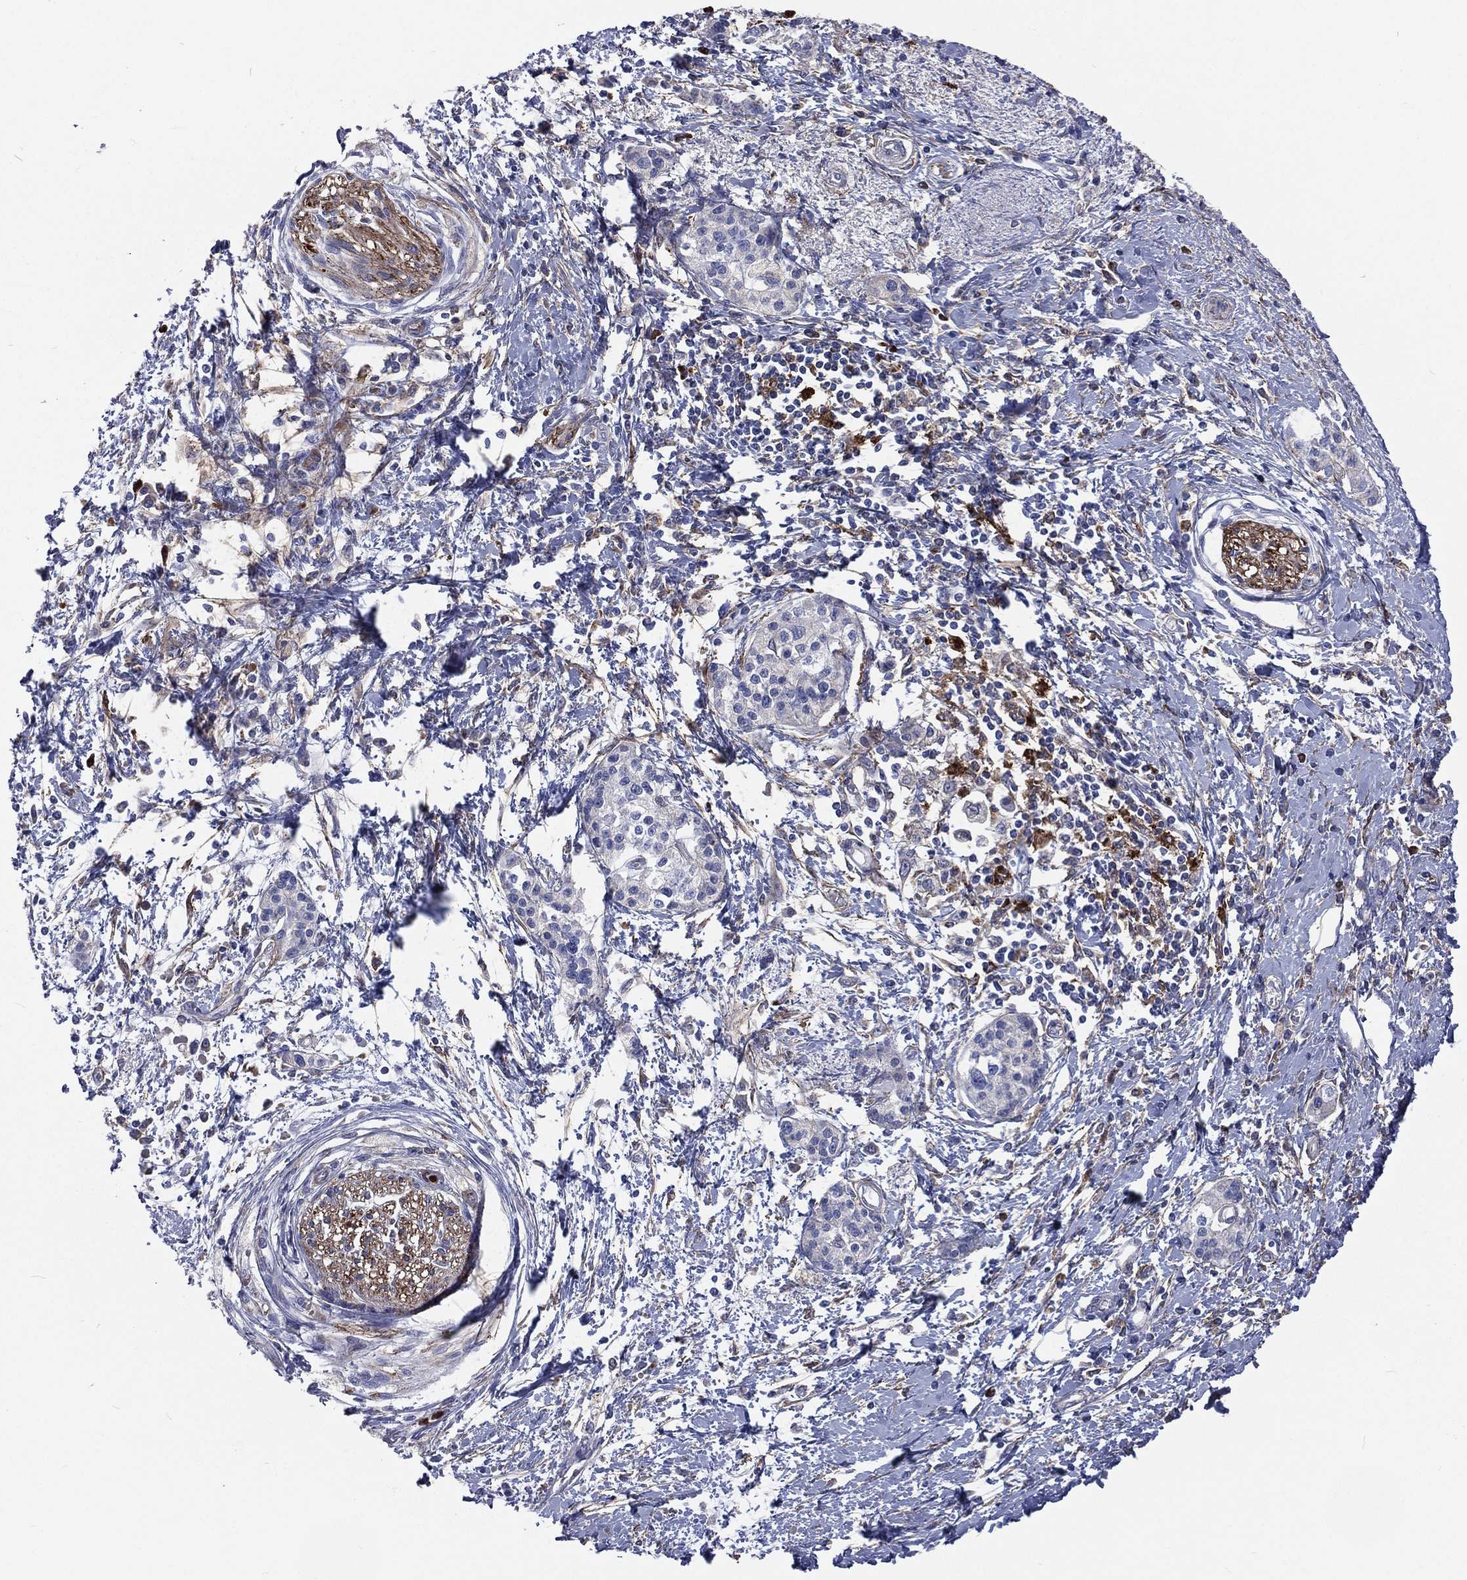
{"staining": {"intensity": "negative", "quantity": "none", "location": "none"}, "tissue": "pancreatic cancer", "cell_type": "Tumor cells", "image_type": "cancer", "snomed": [{"axis": "morphology", "description": "Normal tissue, NOS"}, {"axis": "morphology", "description": "Adenocarcinoma, NOS"}, {"axis": "topography", "description": "Pancreas"}, {"axis": "topography", "description": "Duodenum"}], "caption": "Immunohistochemical staining of pancreatic adenocarcinoma demonstrates no significant staining in tumor cells.", "gene": "BASP1", "patient": {"sex": "female", "age": 60}}